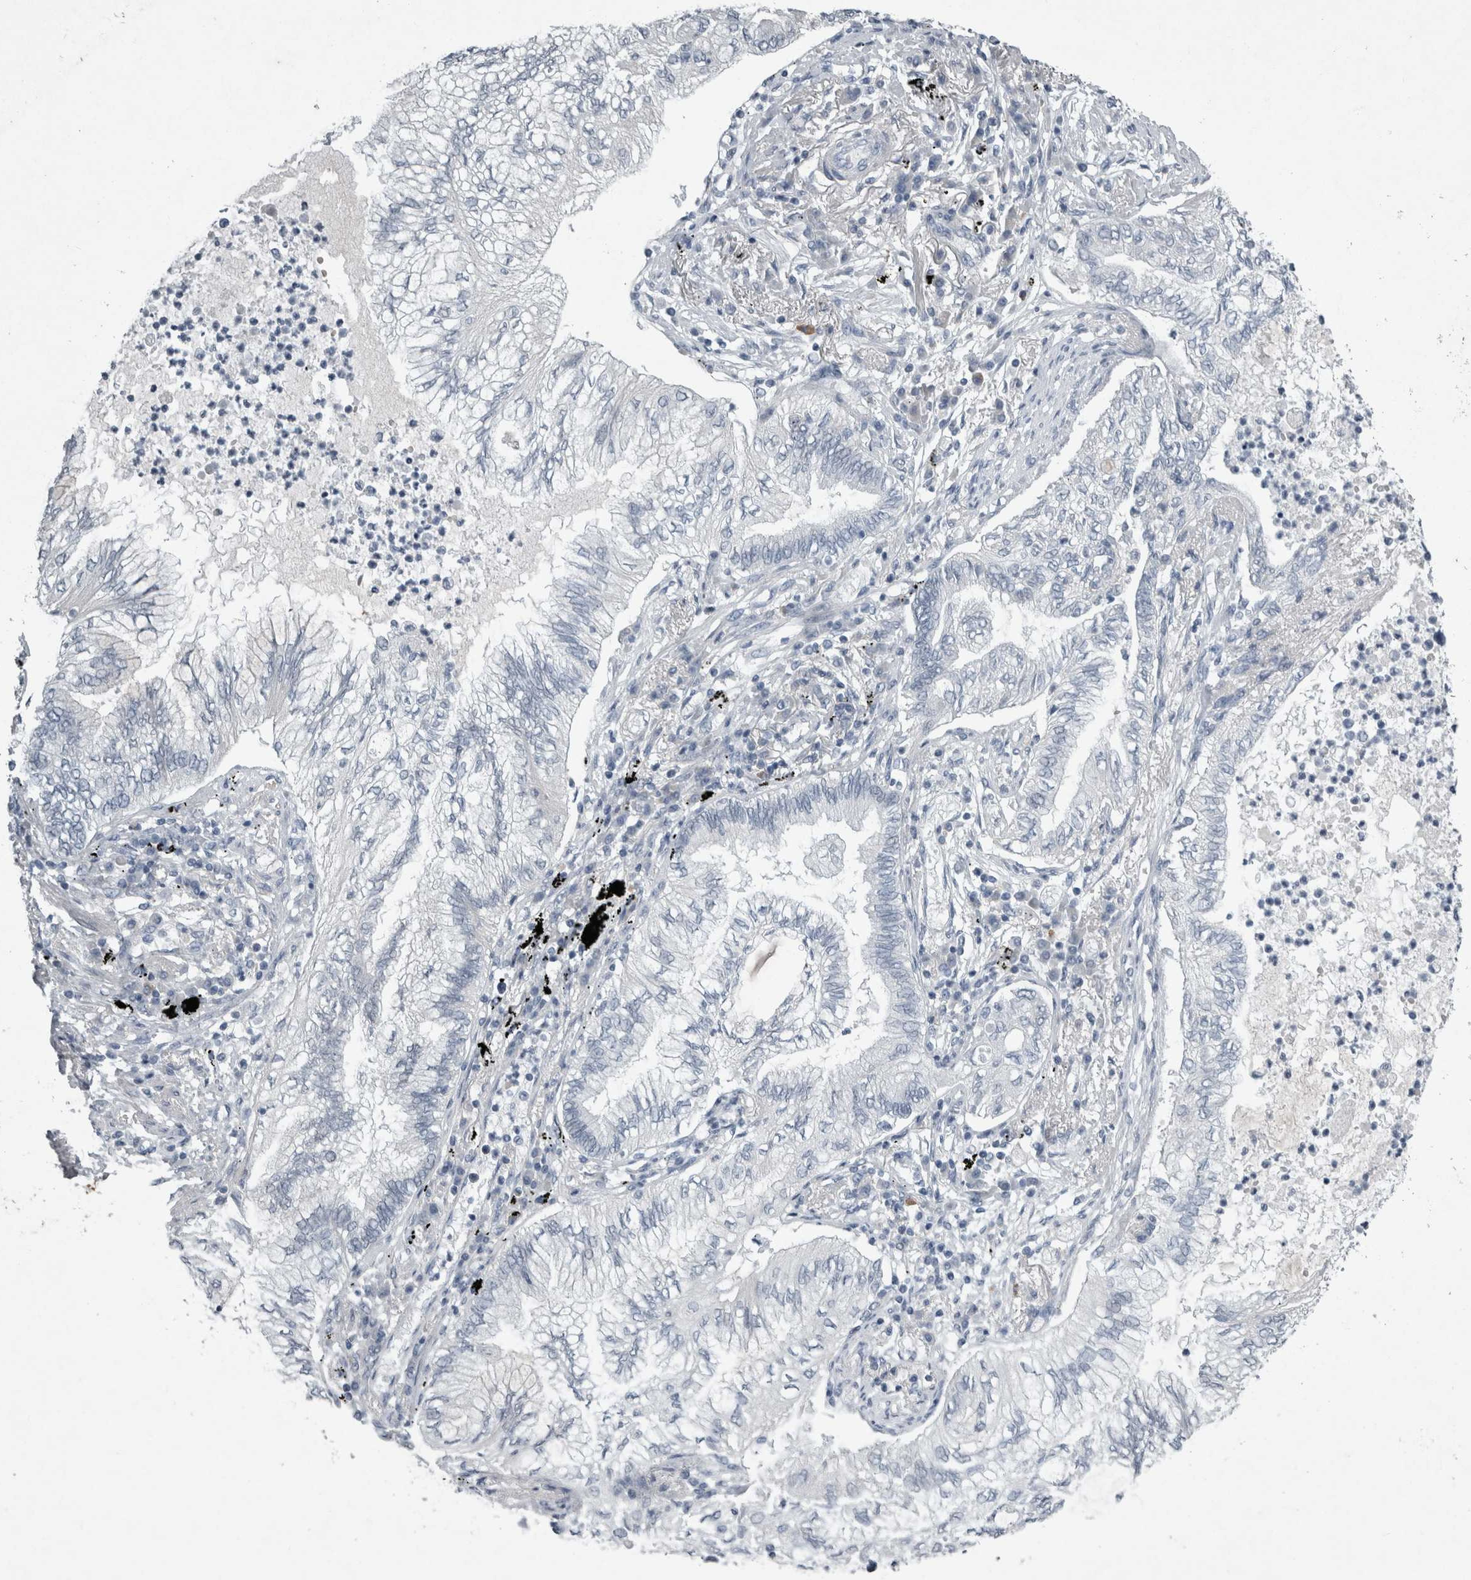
{"staining": {"intensity": "negative", "quantity": "none", "location": "none"}, "tissue": "lung cancer", "cell_type": "Tumor cells", "image_type": "cancer", "snomed": [{"axis": "morphology", "description": "Normal tissue, NOS"}, {"axis": "morphology", "description": "Adenocarcinoma, NOS"}, {"axis": "topography", "description": "Bronchus"}, {"axis": "topography", "description": "Lung"}], "caption": "This is an immunohistochemistry (IHC) photomicrograph of human lung cancer (adenocarcinoma). There is no expression in tumor cells.", "gene": "PDX1", "patient": {"sex": "female", "age": 70}}